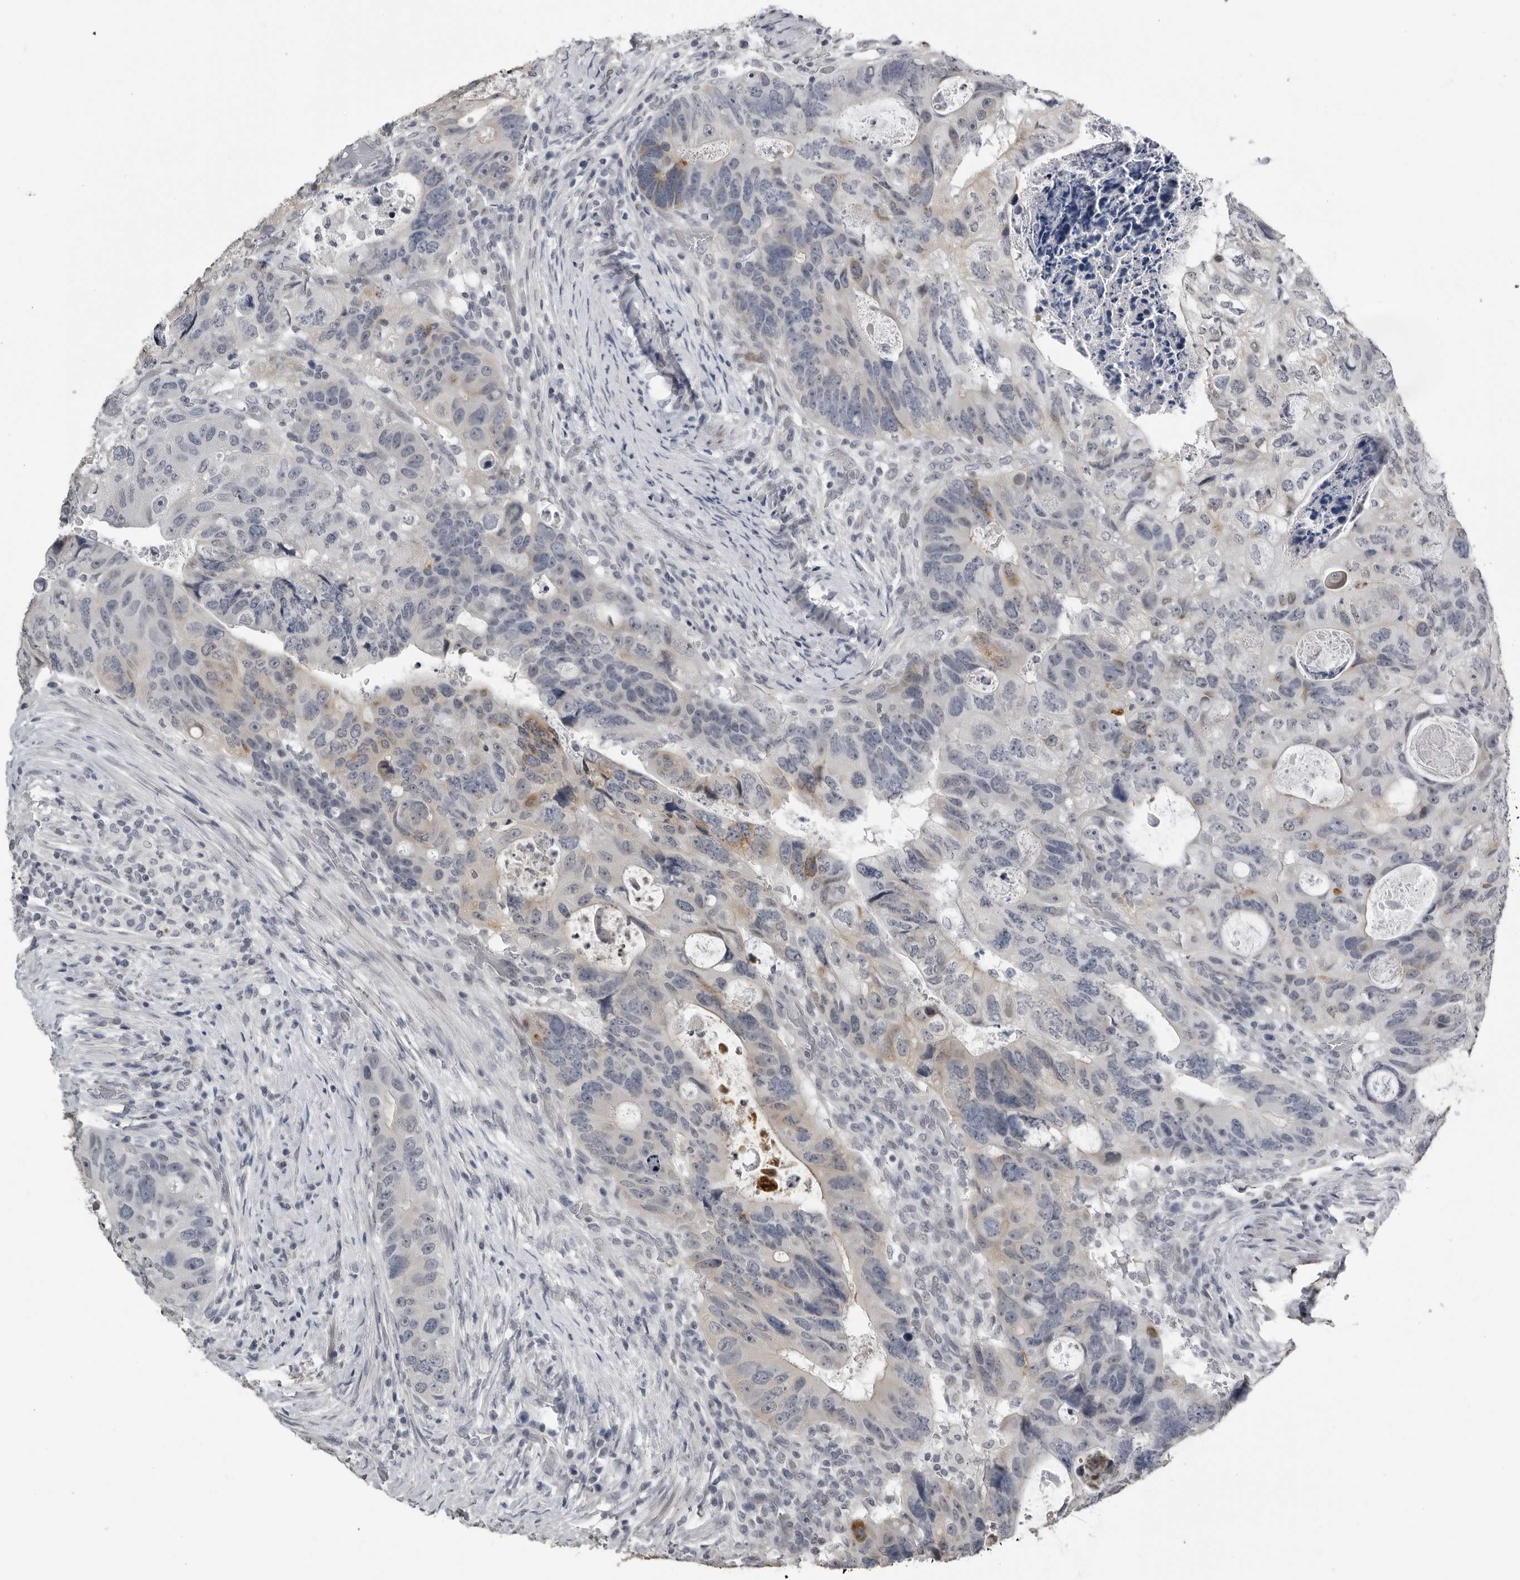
{"staining": {"intensity": "weak", "quantity": "<25%", "location": "cytoplasmic/membranous"}, "tissue": "colorectal cancer", "cell_type": "Tumor cells", "image_type": "cancer", "snomed": [{"axis": "morphology", "description": "Adenocarcinoma, NOS"}, {"axis": "topography", "description": "Rectum"}], "caption": "Immunohistochemical staining of colorectal cancer (adenocarcinoma) shows no significant expression in tumor cells. The staining is performed using DAB (3,3'-diaminobenzidine) brown chromogen with nuclei counter-stained in using hematoxylin.", "gene": "PRRX2", "patient": {"sex": "male", "age": 59}}